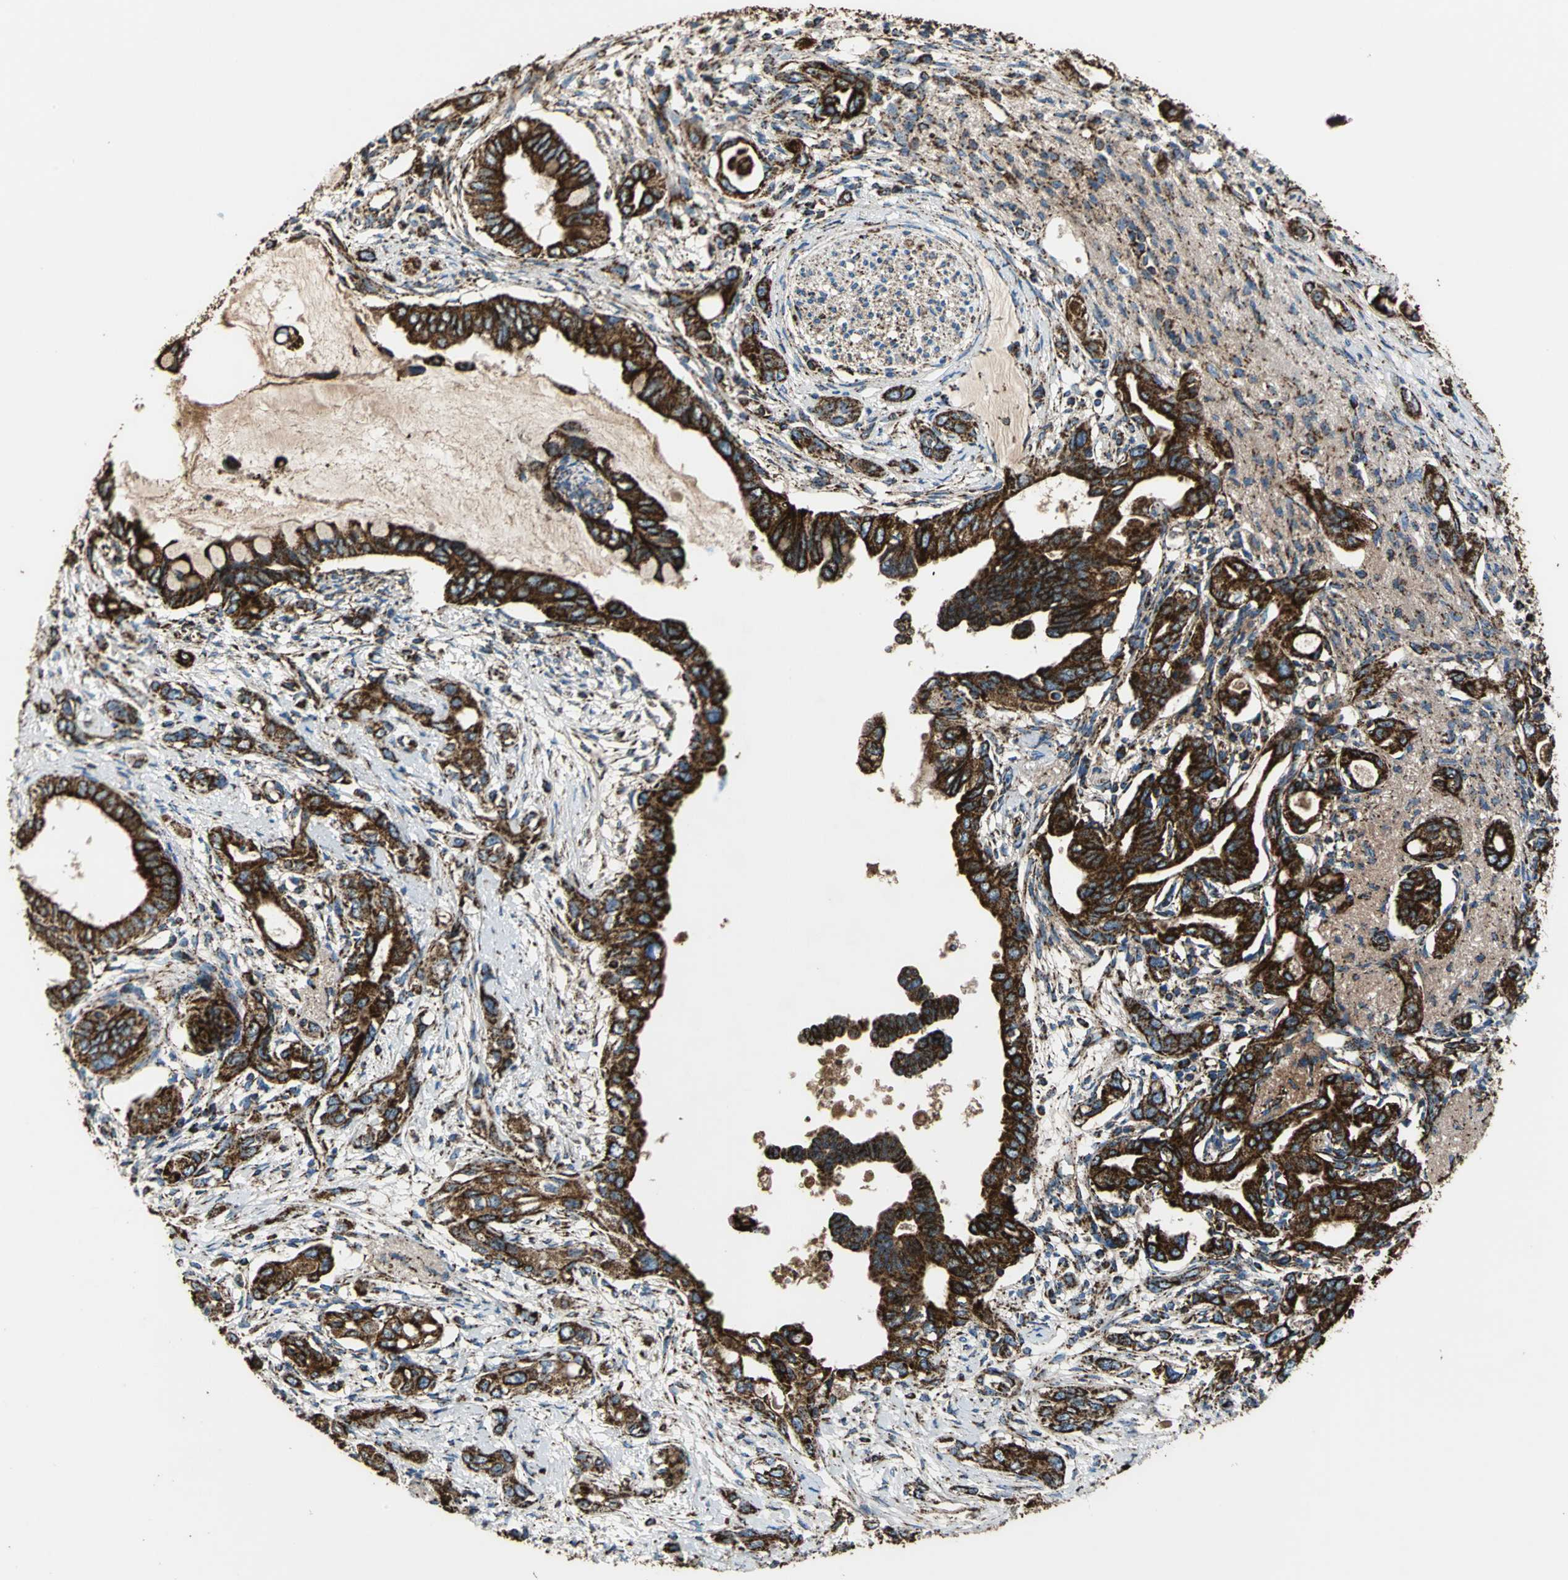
{"staining": {"intensity": "strong", "quantity": ">75%", "location": "cytoplasmic/membranous"}, "tissue": "pancreatic cancer", "cell_type": "Tumor cells", "image_type": "cancer", "snomed": [{"axis": "morphology", "description": "Adenocarcinoma, NOS"}, {"axis": "topography", "description": "Pancreas"}], "caption": "Pancreatic cancer (adenocarcinoma) tissue demonstrates strong cytoplasmic/membranous staining in approximately >75% of tumor cells (DAB (3,3'-diaminobenzidine) IHC with brightfield microscopy, high magnification).", "gene": "ECH1", "patient": {"sex": "female", "age": 60}}